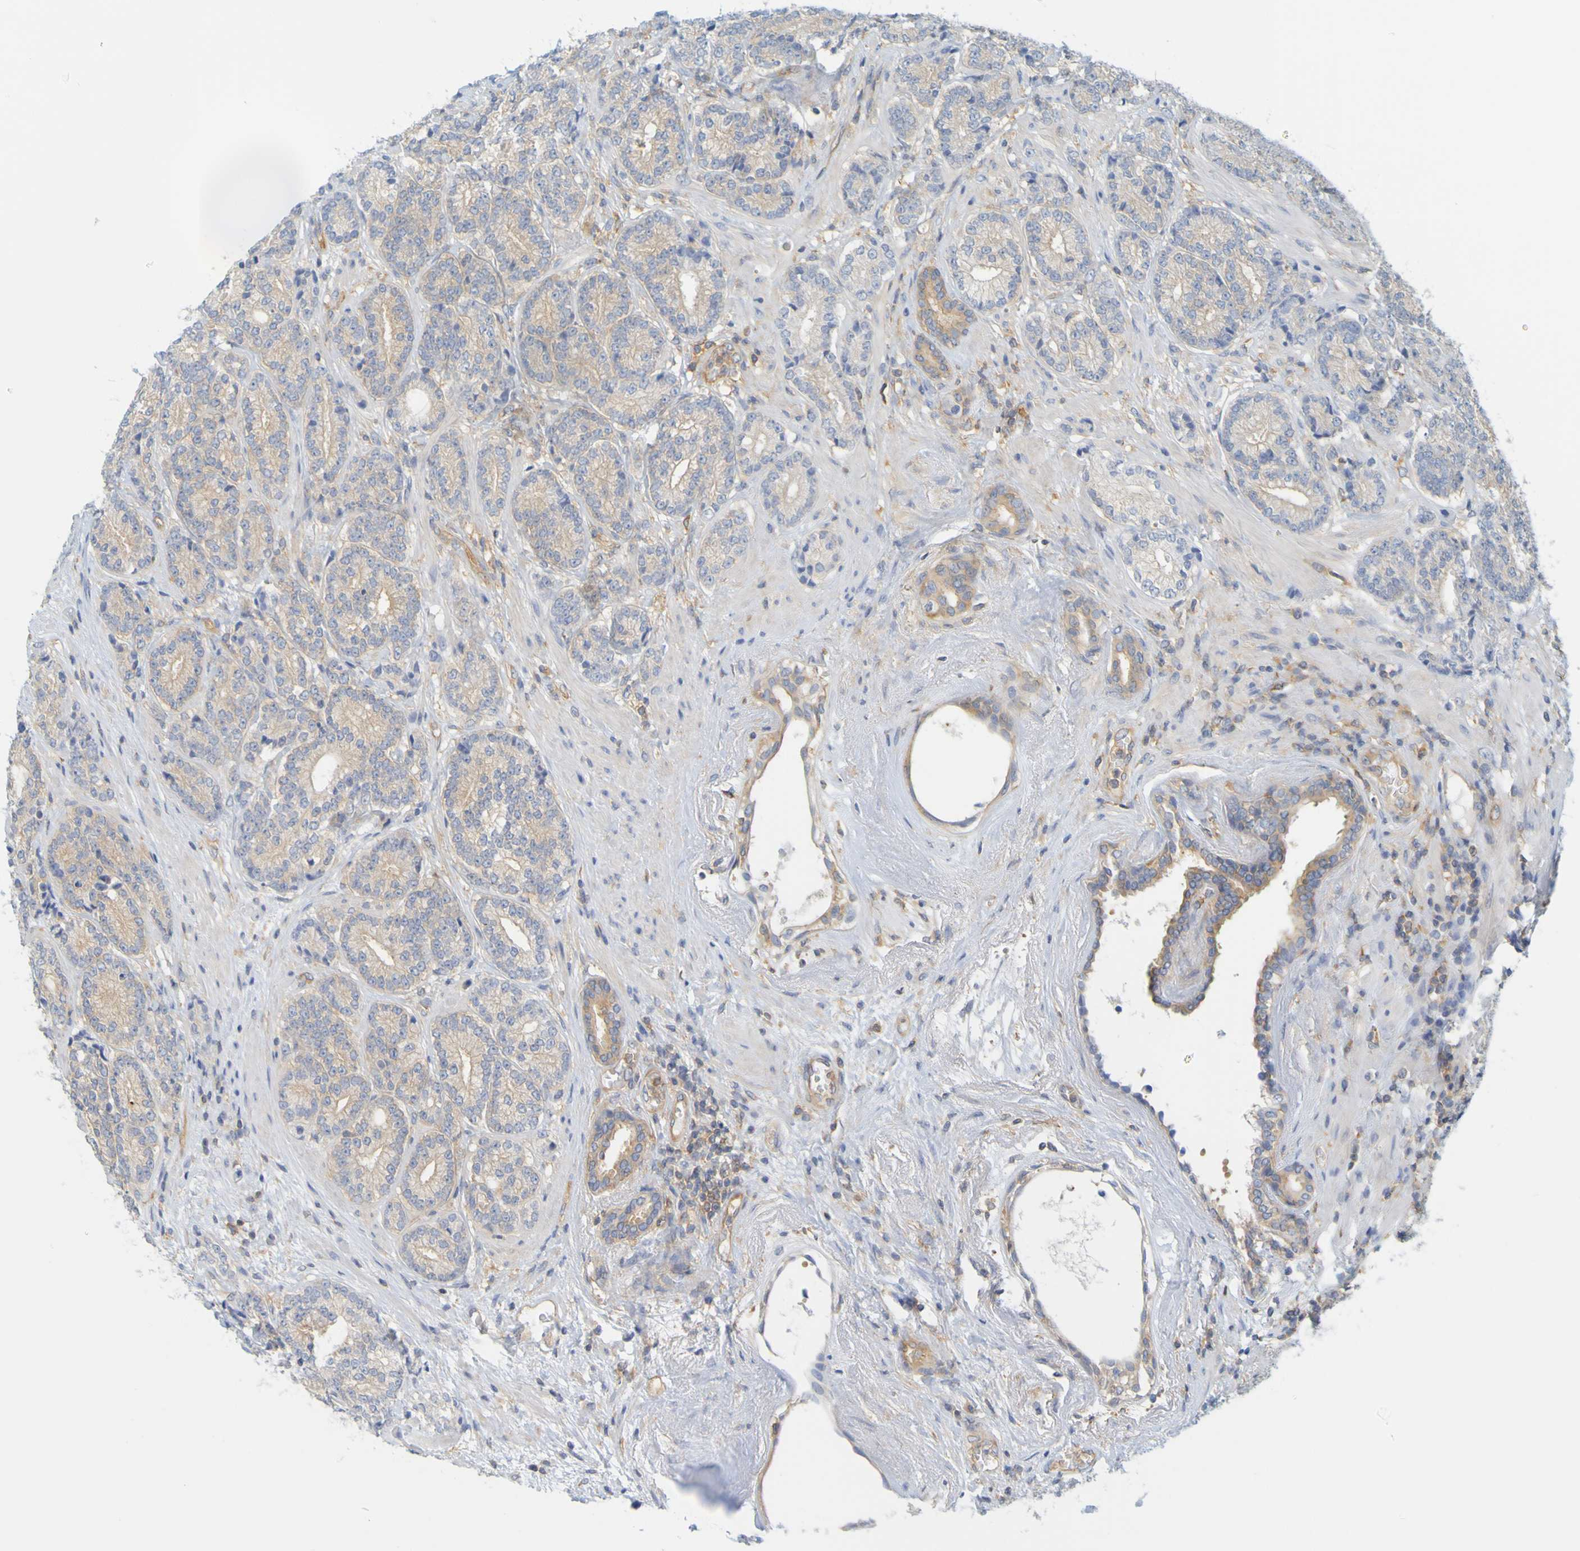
{"staining": {"intensity": "weak", "quantity": ">75%", "location": "cytoplasmic/membranous"}, "tissue": "prostate cancer", "cell_type": "Tumor cells", "image_type": "cancer", "snomed": [{"axis": "morphology", "description": "Adenocarcinoma, High grade"}, {"axis": "topography", "description": "Prostate"}], "caption": "An image of prostate cancer (high-grade adenocarcinoma) stained for a protein exhibits weak cytoplasmic/membranous brown staining in tumor cells.", "gene": "APPL1", "patient": {"sex": "male", "age": 61}}